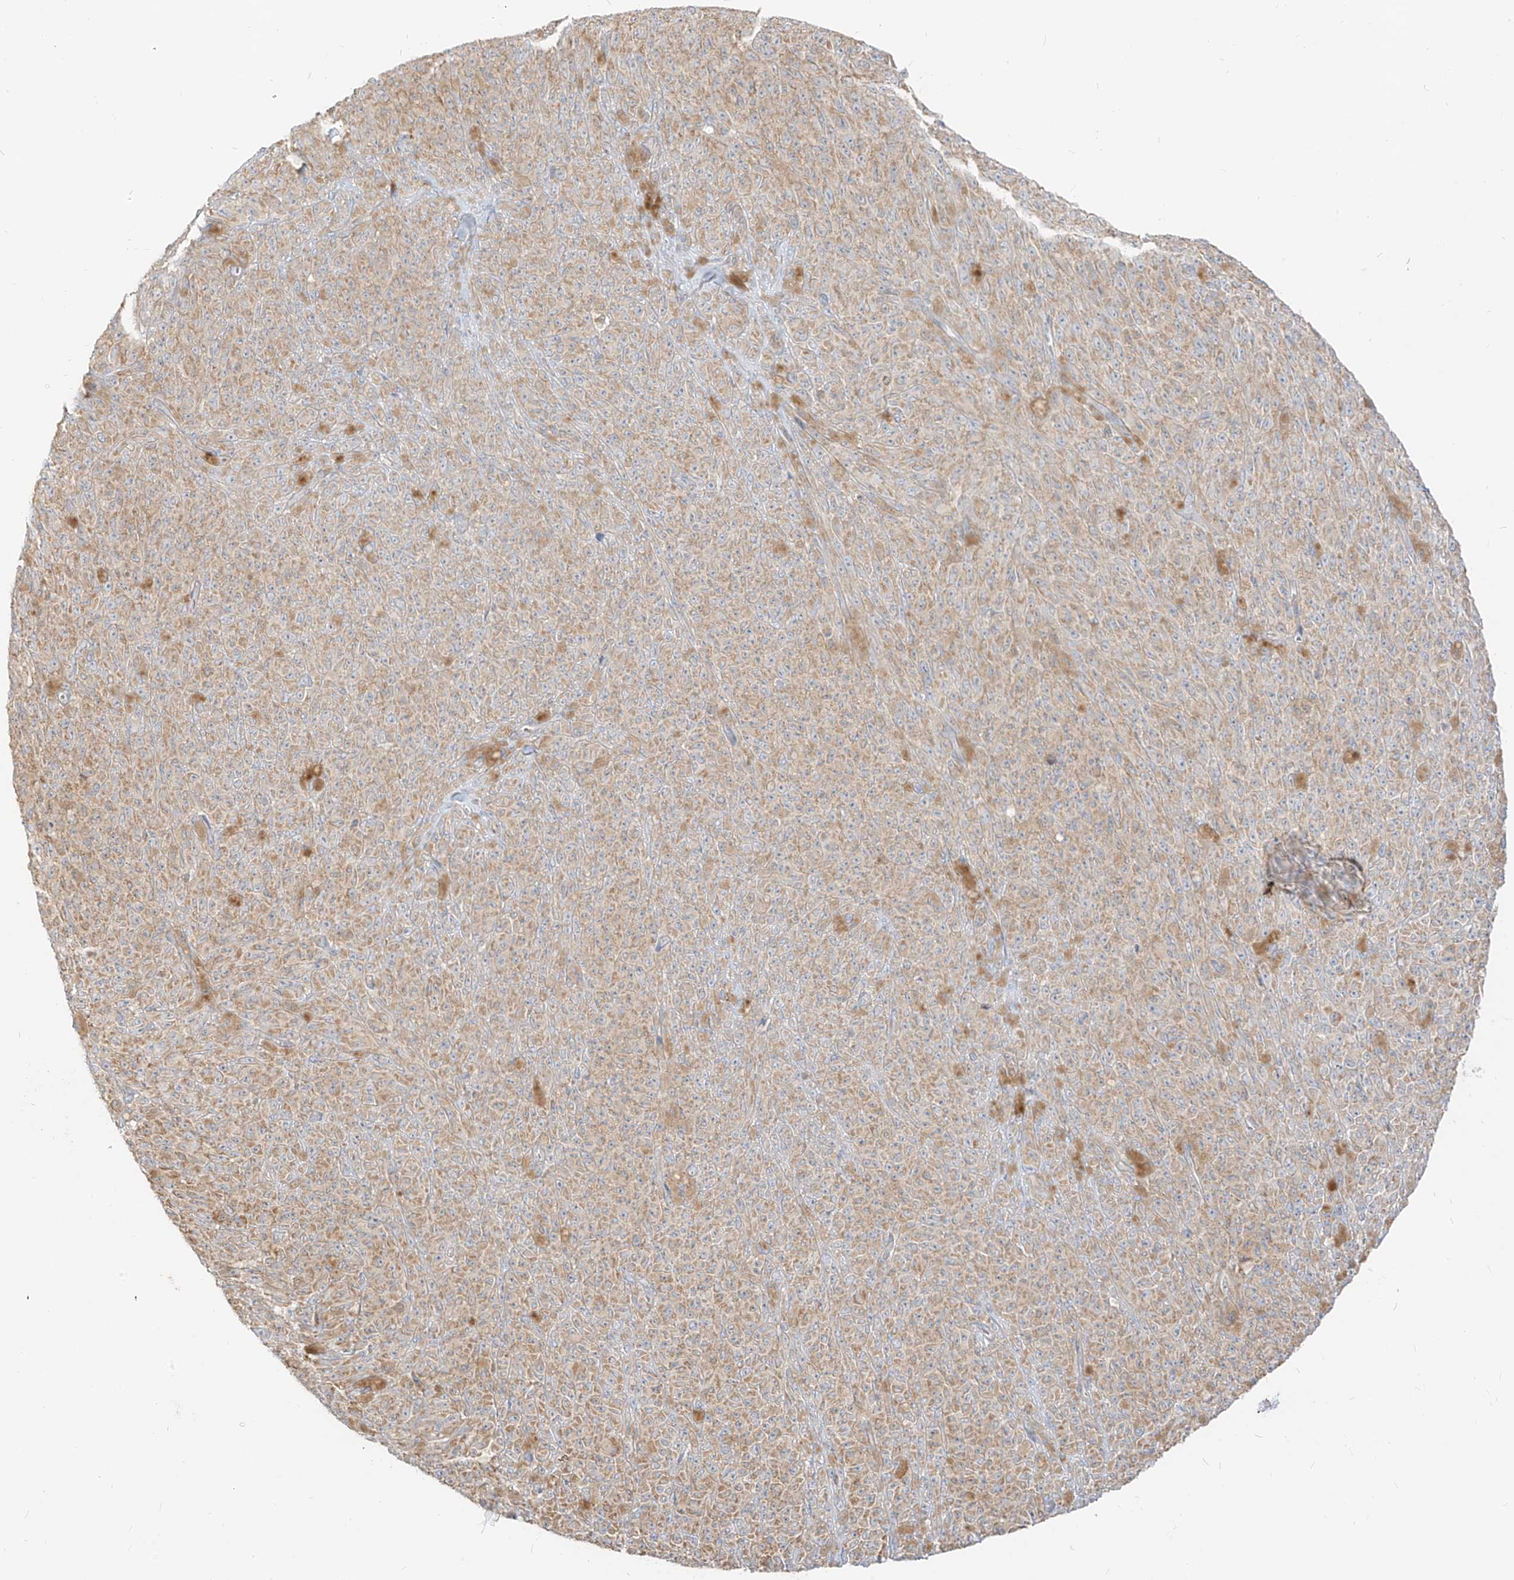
{"staining": {"intensity": "weak", "quantity": ">75%", "location": "cytoplasmic/membranous"}, "tissue": "melanoma", "cell_type": "Tumor cells", "image_type": "cancer", "snomed": [{"axis": "morphology", "description": "Malignant melanoma, NOS"}, {"axis": "topography", "description": "Skin"}], "caption": "Immunohistochemistry (IHC) of melanoma displays low levels of weak cytoplasmic/membranous expression in approximately >75% of tumor cells.", "gene": "ZIM3", "patient": {"sex": "female", "age": 82}}